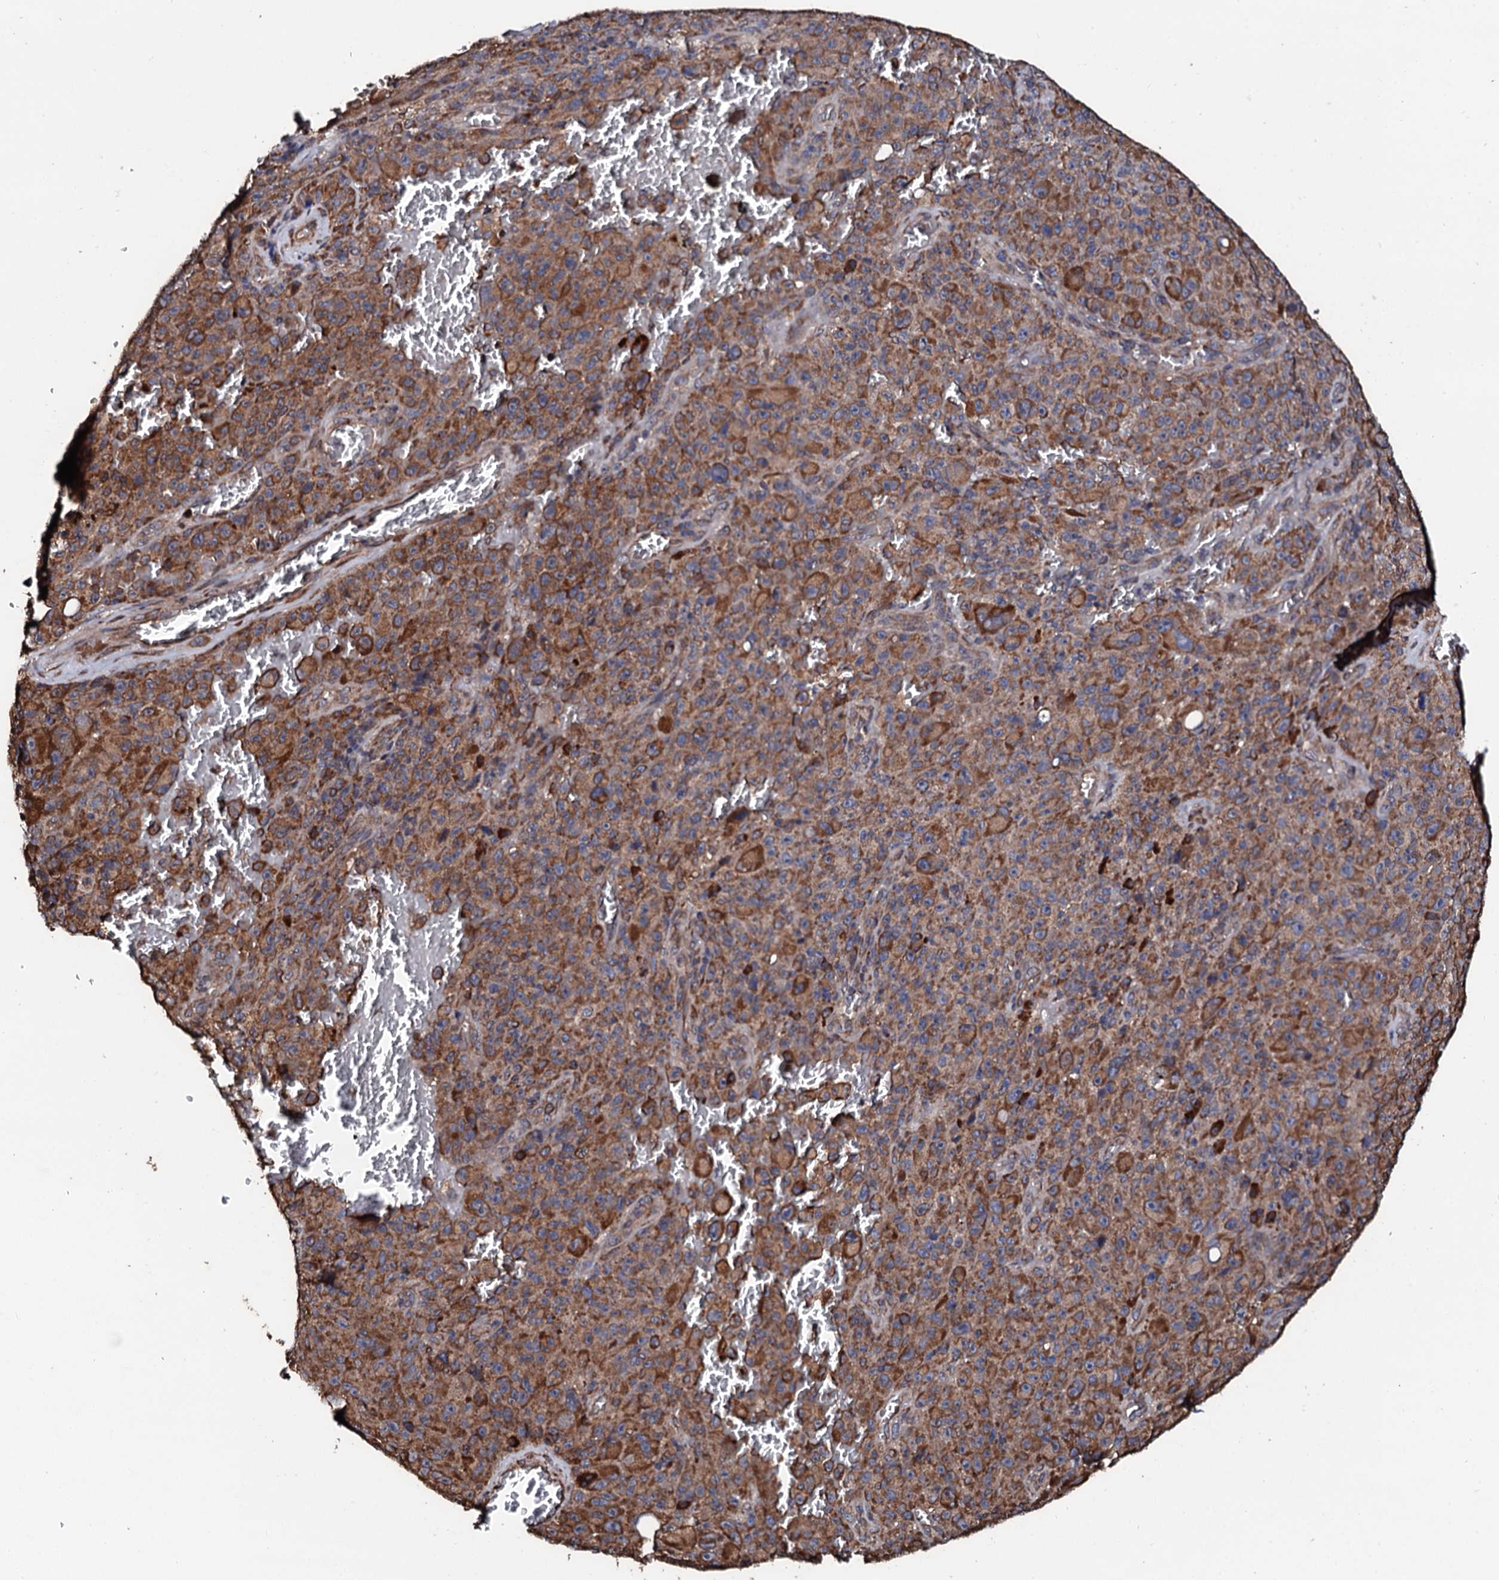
{"staining": {"intensity": "strong", "quantity": ">75%", "location": "cytoplasmic/membranous"}, "tissue": "melanoma", "cell_type": "Tumor cells", "image_type": "cancer", "snomed": [{"axis": "morphology", "description": "Malignant melanoma, NOS"}, {"axis": "topography", "description": "Skin"}], "caption": "A high amount of strong cytoplasmic/membranous staining is present in about >75% of tumor cells in melanoma tissue.", "gene": "CKAP5", "patient": {"sex": "female", "age": 82}}